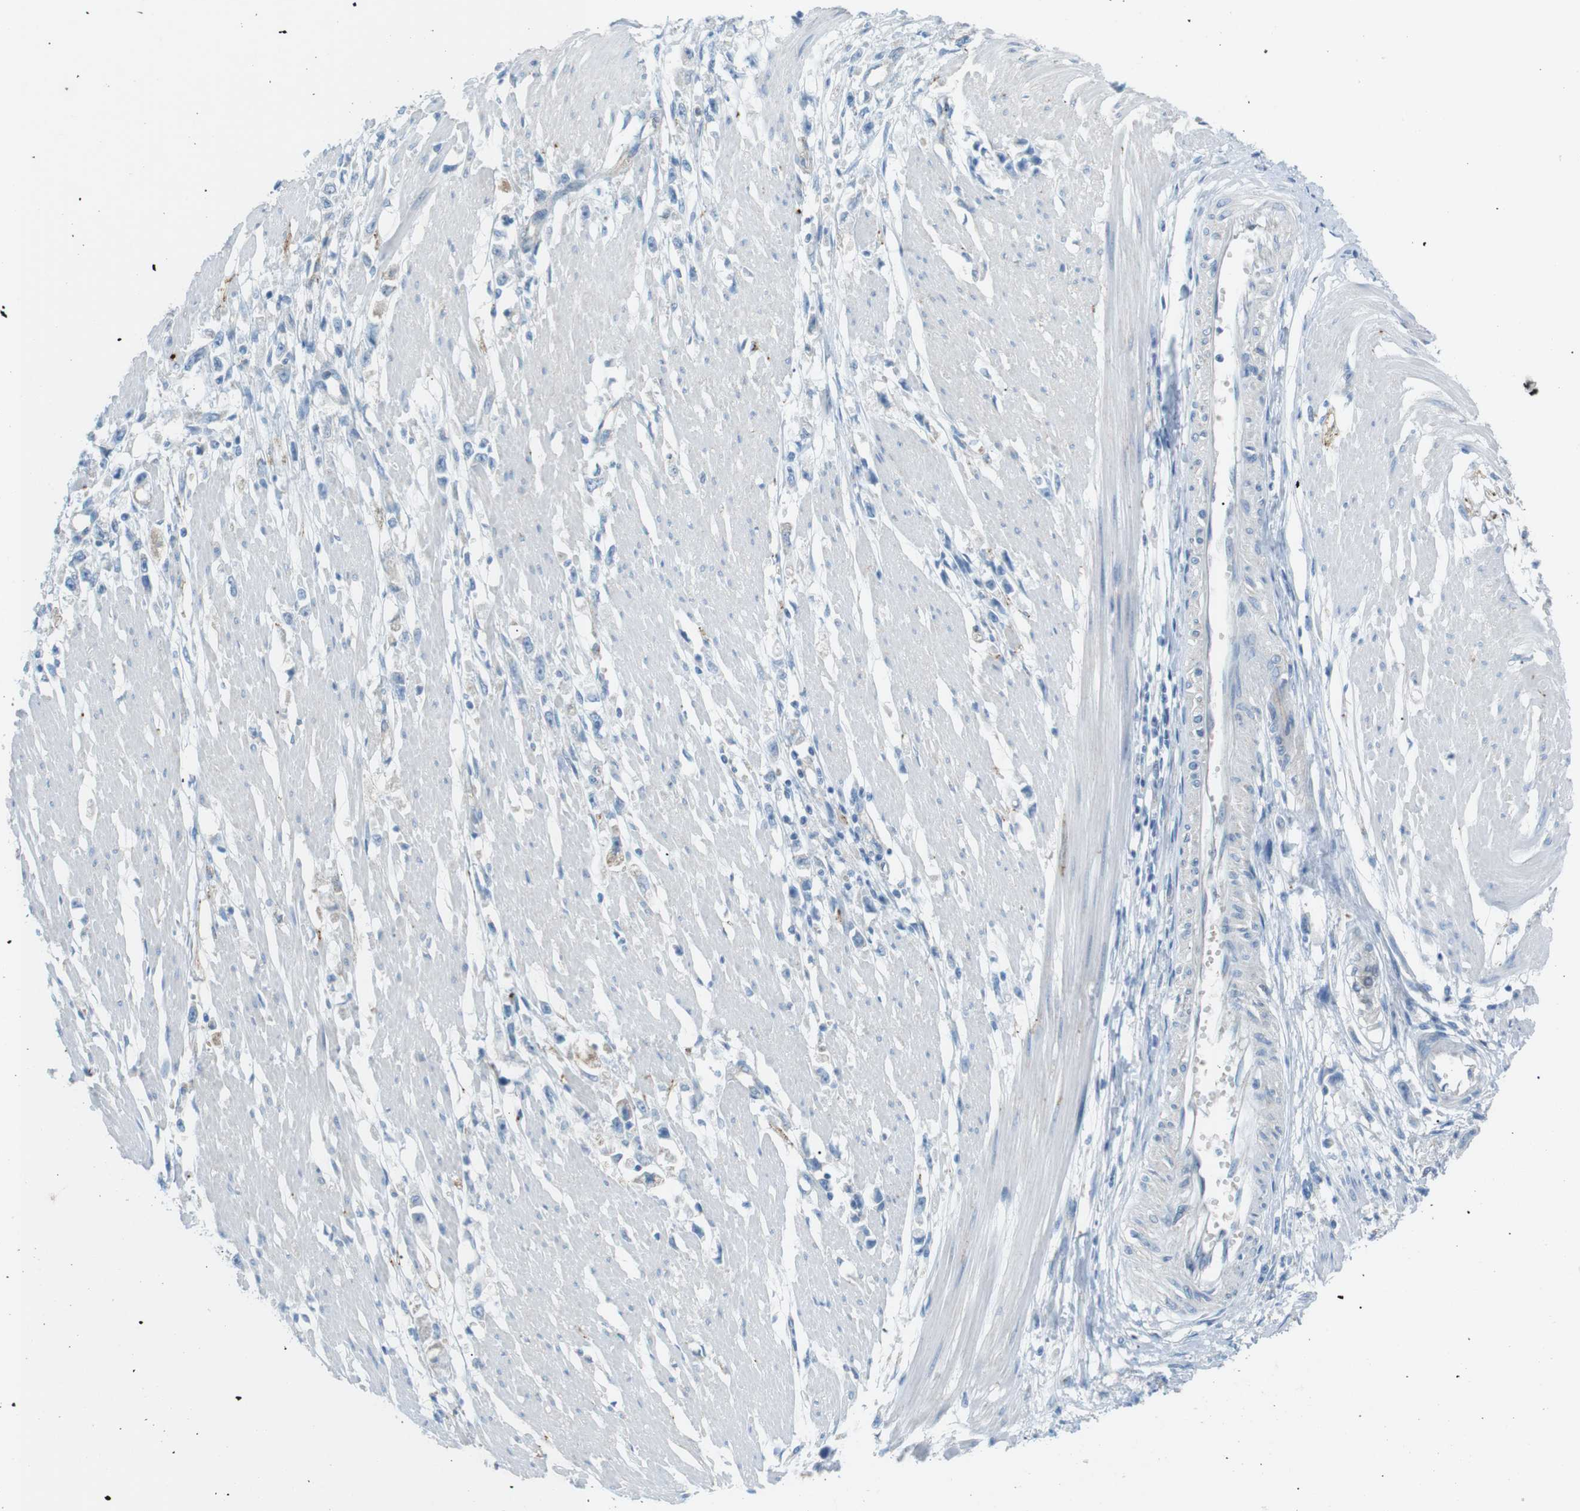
{"staining": {"intensity": "negative", "quantity": "none", "location": "none"}, "tissue": "stomach cancer", "cell_type": "Tumor cells", "image_type": "cancer", "snomed": [{"axis": "morphology", "description": "Adenocarcinoma, NOS"}, {"axis": "topography", "description": "Stomach"}], "caption": "There is no significant expression in tumor cells of stomach cancer (adenocarcinoma). (DAB (3,3'-diaminobenzidine) immunohistochemistry, high magnification).", "gene": "VAMP1", "patient": {"sex": "female", "age": 59}}